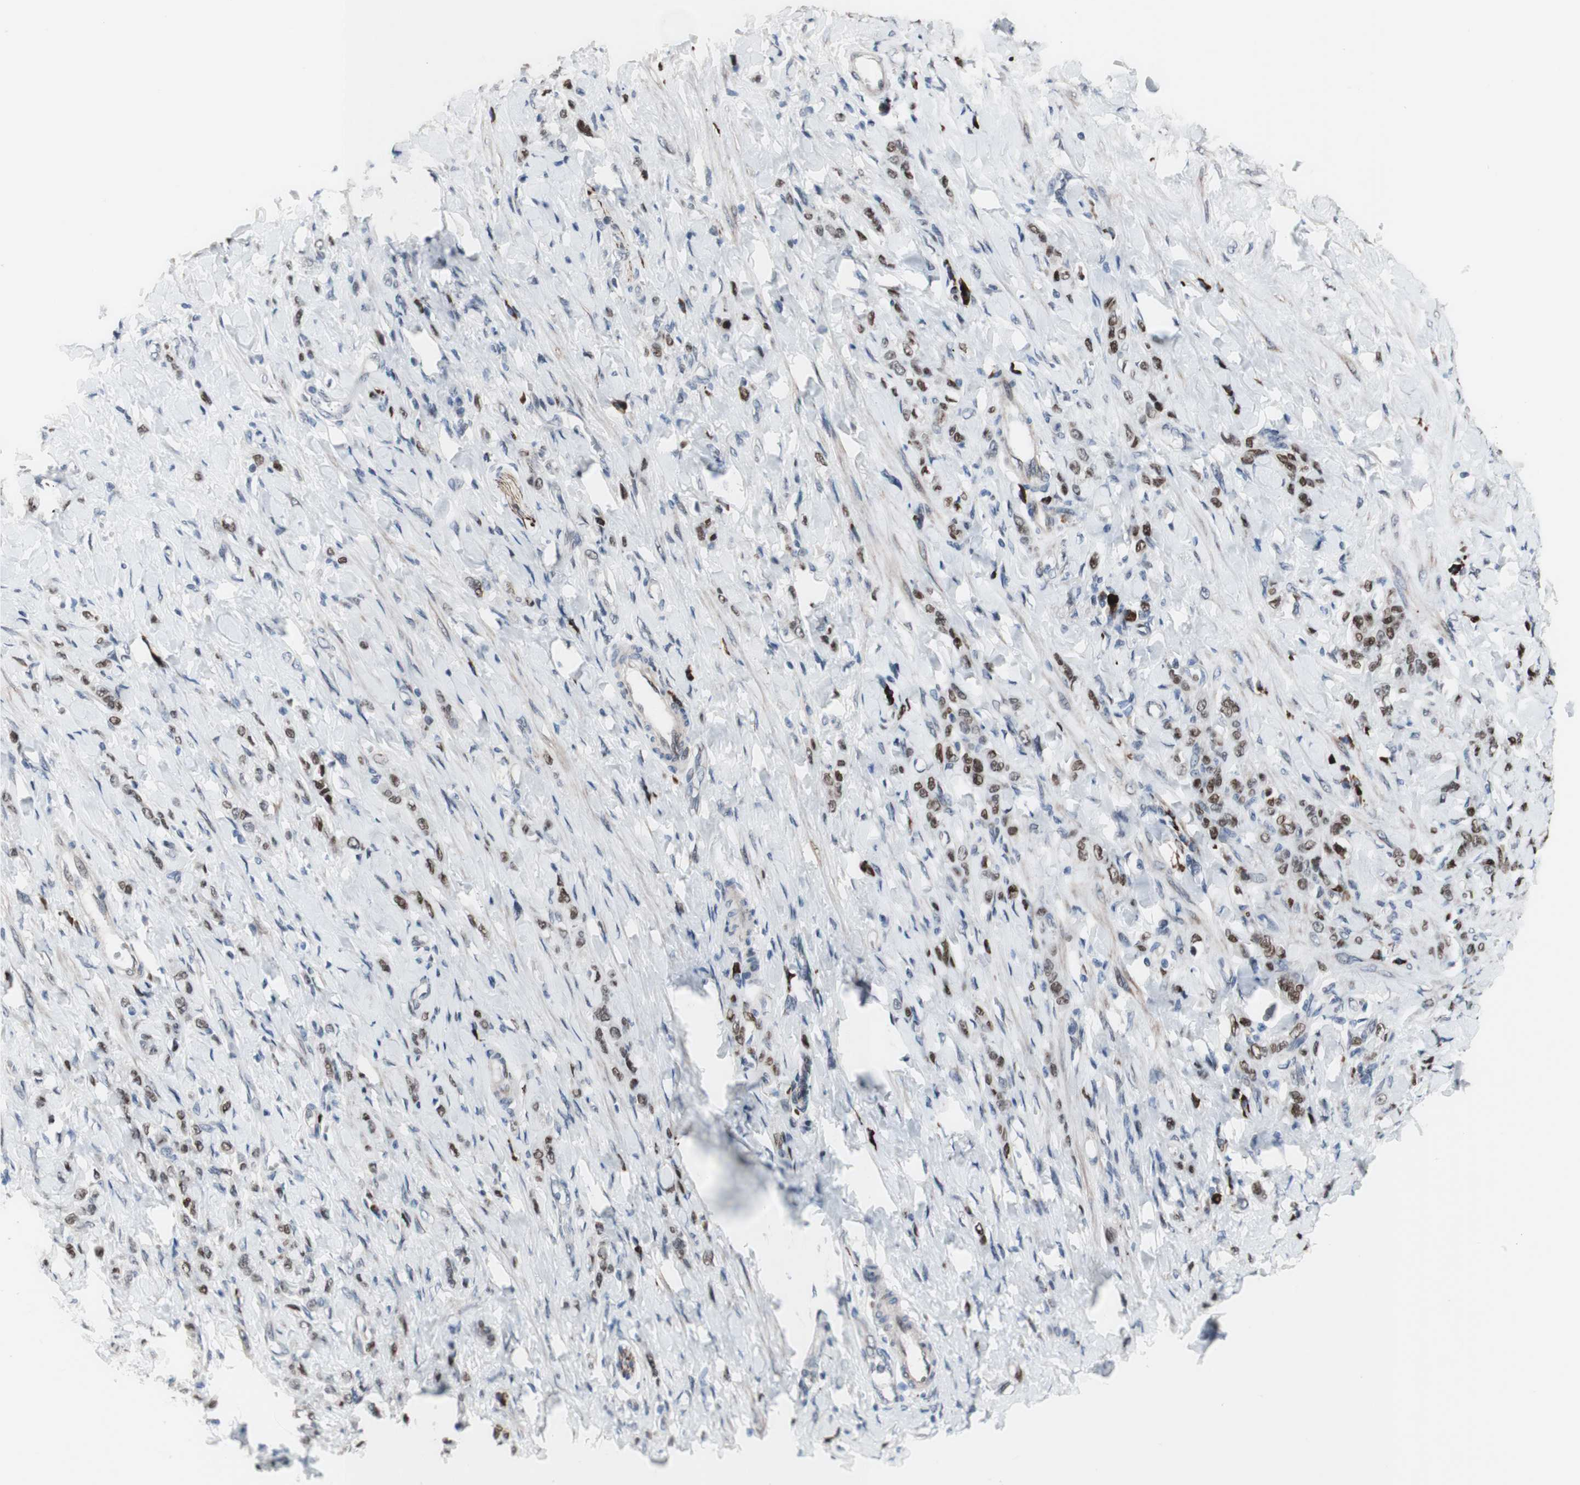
{"staining": {"intensity": "strong", "quantity": "25%-75%", "location": "nuclear"}, "tissue": "stomach cancer", "cell_type": "Tumor cells", "image_type": "cancer", "snomed": [{"axis": "morphology", "description": "Adenocarcinoma, NOS"}, {"axis": "topography", "description": "Stomach"}], "caption": "A brown stain labels strong nuclear positivity of a protein in stomach cancer (adenocarcinoma) tumor cells.", "gene": "PHTF2", "patient": {"sex": "male", "age": 82}}